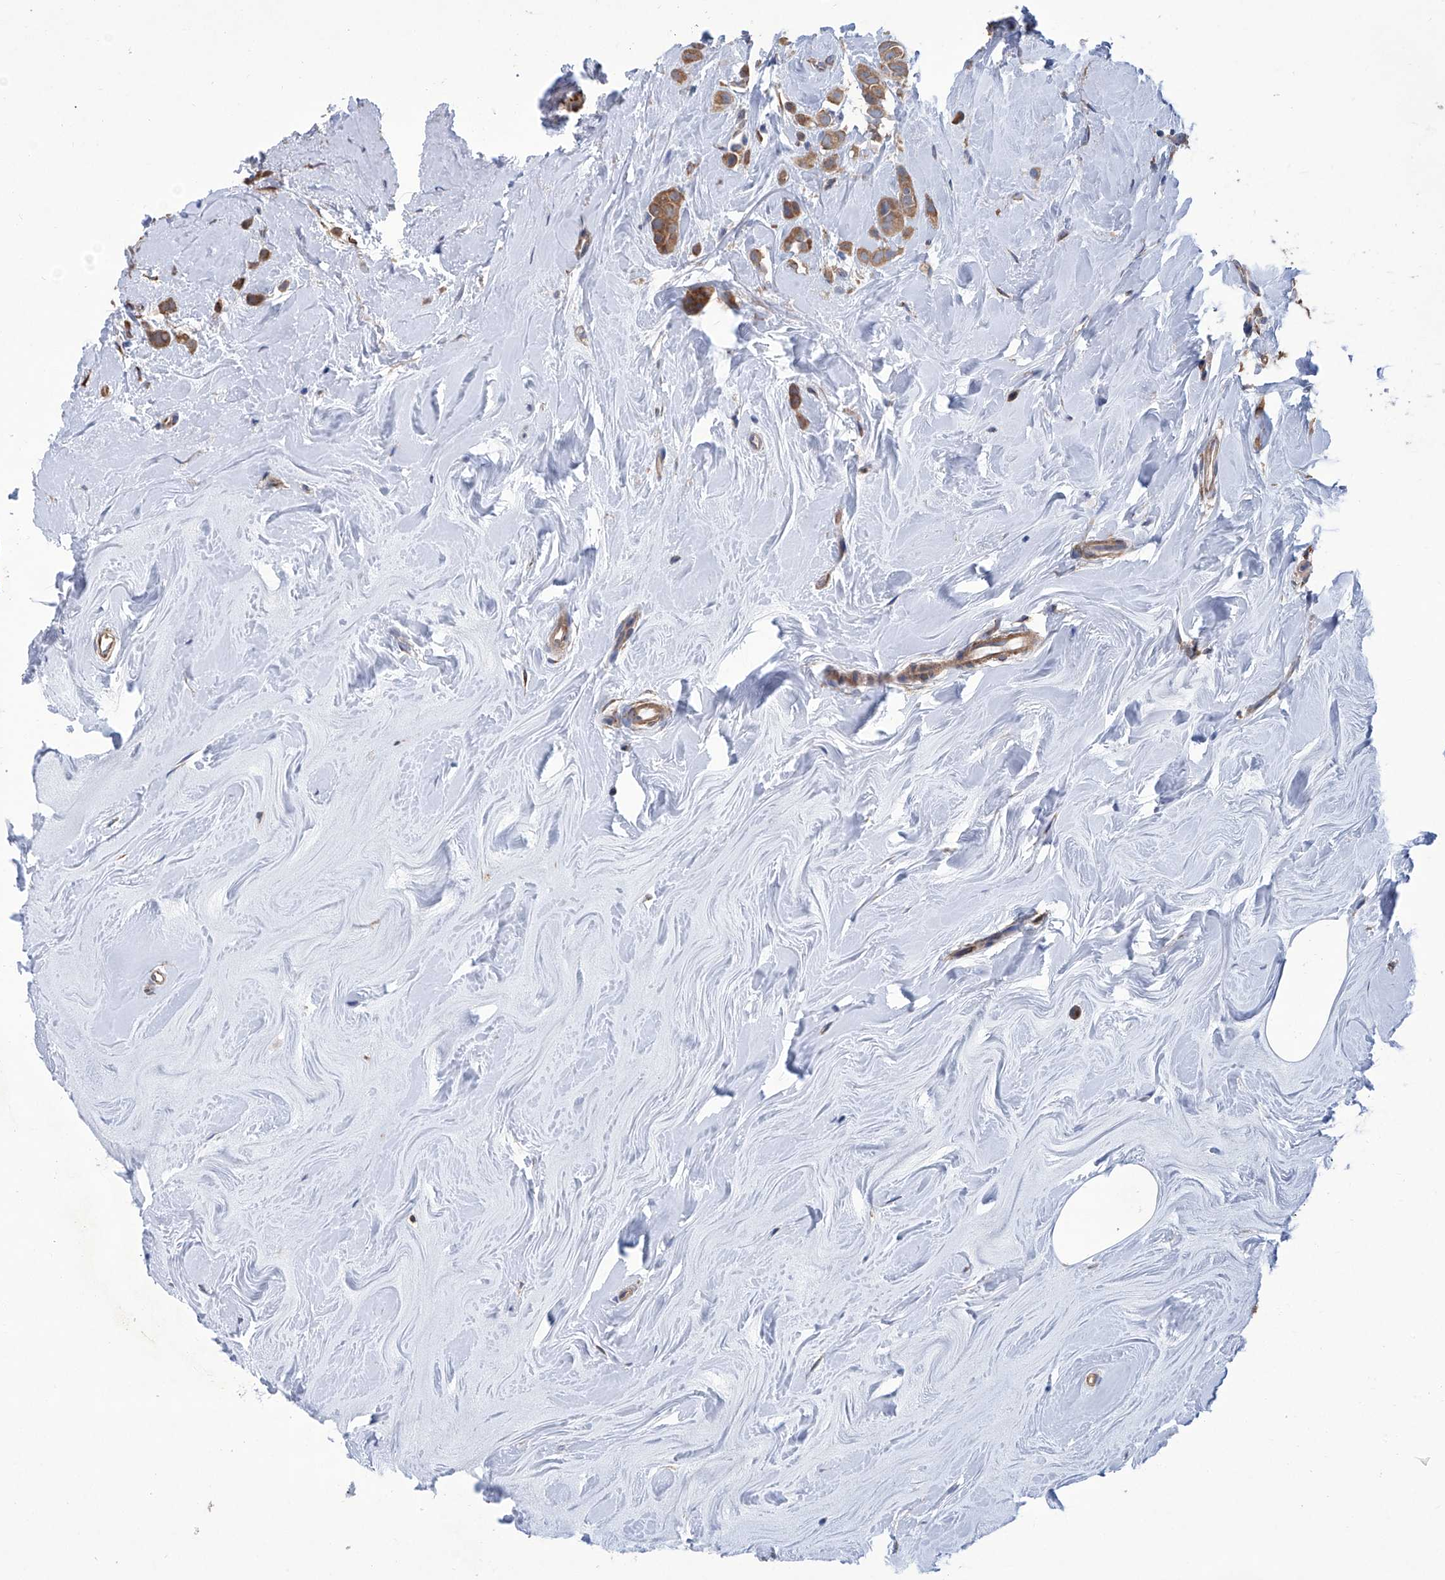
{"staining": {"intensity": "moderate", "quantity": ">75%", "location": "cytoplasmic/membranous"}, "tissue": "breast cancer", "cell_type": "Tumor cells", "image_type": "cancer", "snomed": [{"axis": "morphology", "description": "Lobular carcinoma"}, {"axis": "topography", "description": "Breast"}], "caption": "Protein expression analysis of human breast lobular carcinoma reveals moderate cytoplasmic/membranous staining in about >75% of tumor cells. The protein is shown in brown color, while the nuclei are stained blue.", "gene": "SMS", "patient": {"sex": "female", "age": 47}}